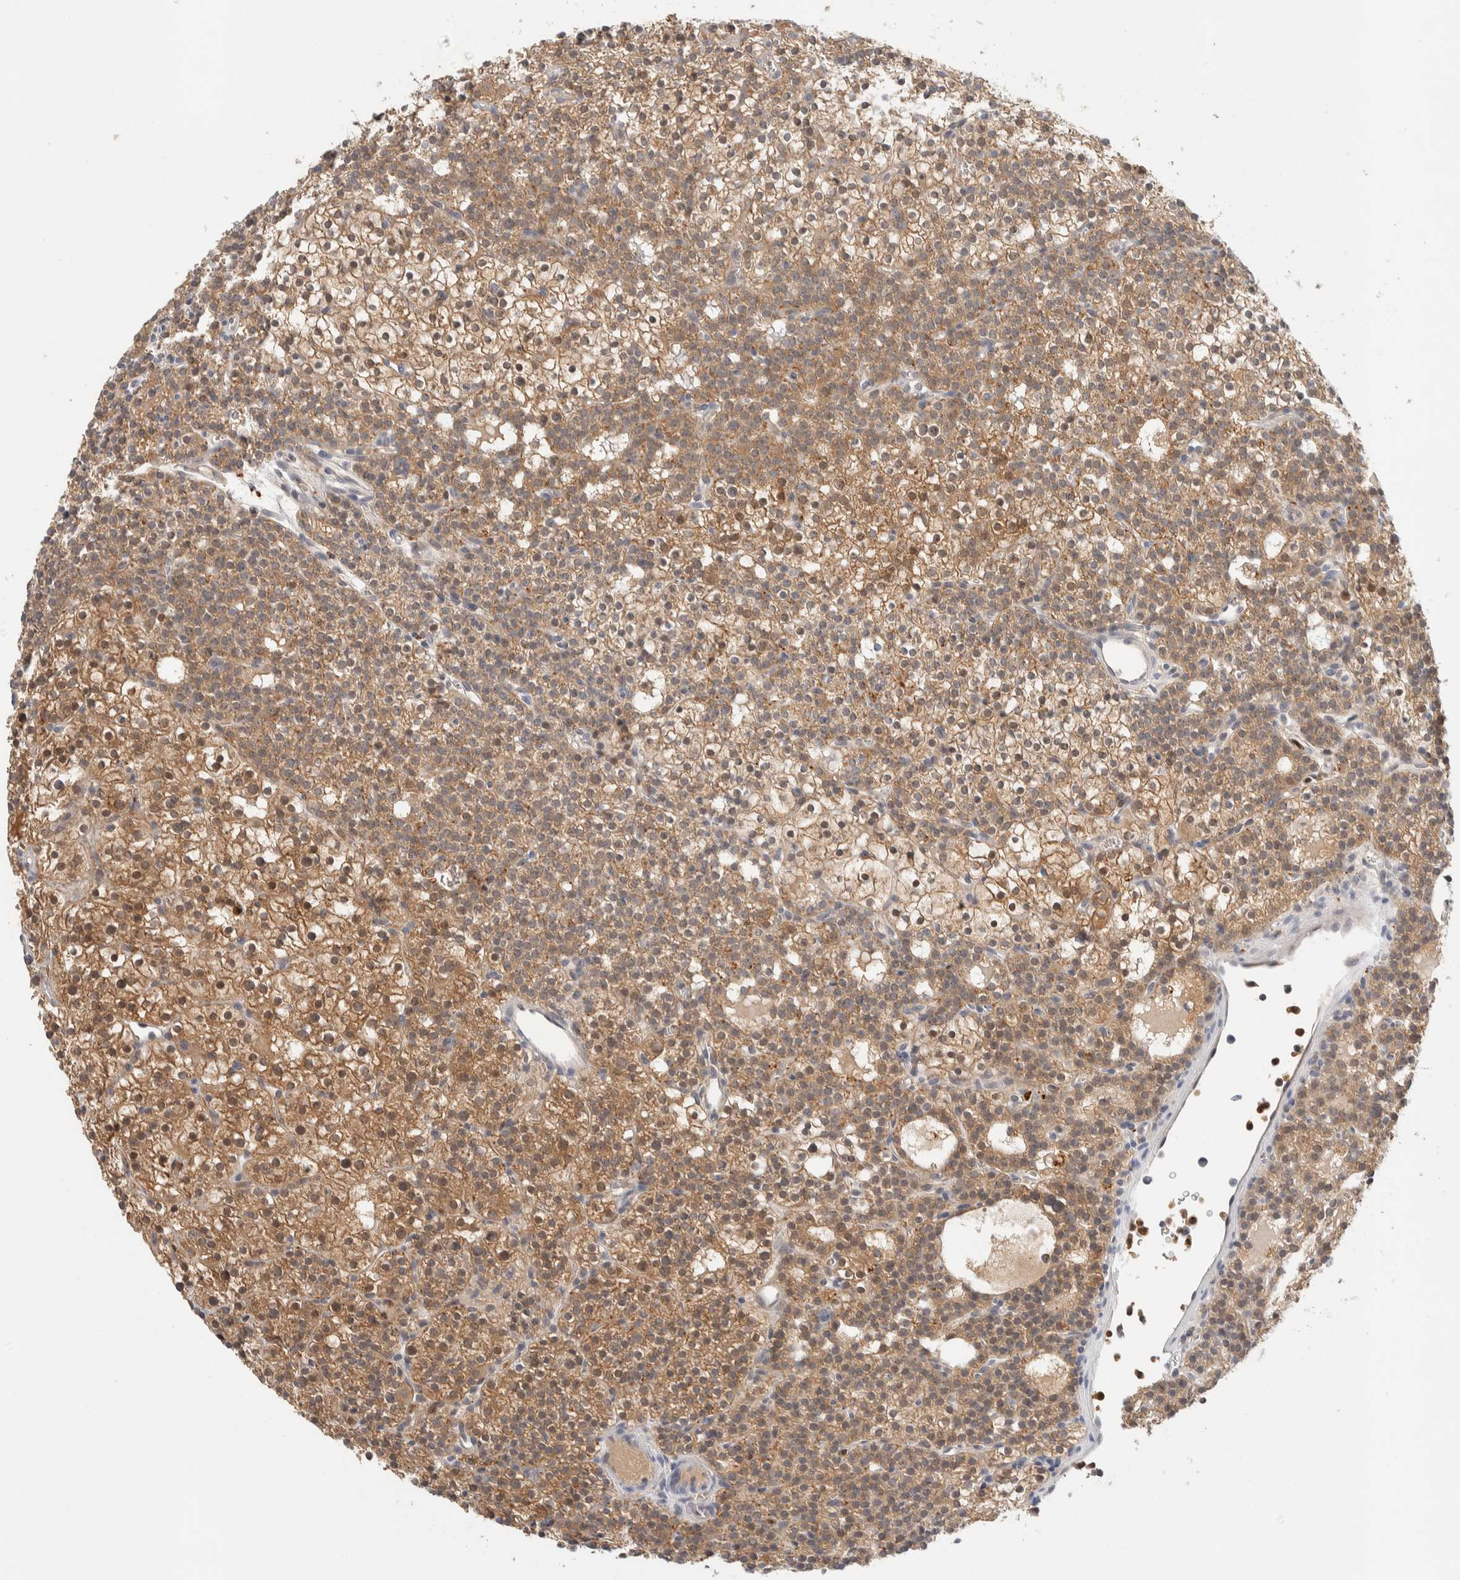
{"staining": {"intensity": "moderate", "quantity": ">75%", "location": "cytoplasmic/membranous"}, "tissue": "parathyroid gland", "cell_type": "Glandular cells", "image_type": "normal", "snomed": [{"axis": "morphology", "description": "Normal tissue, NOS"}, {"axis": "morphology", "description": "Adenoma, NOS"}, {"axis": "topography", "description": "Parathyroid gland"}], "caption": "Immunohistochemistry image of normal parathyroid gland: human parathyroid gland stained using immunohistochemistry exhibits medium levels of moderate protein expression localized specifically in the cytoplasmic/membranous of glandular cells, appearing as a cytoplasmic/membranous brown color.", "gene": "GCLM", "patient": {"sex": "female", "age": 74}}